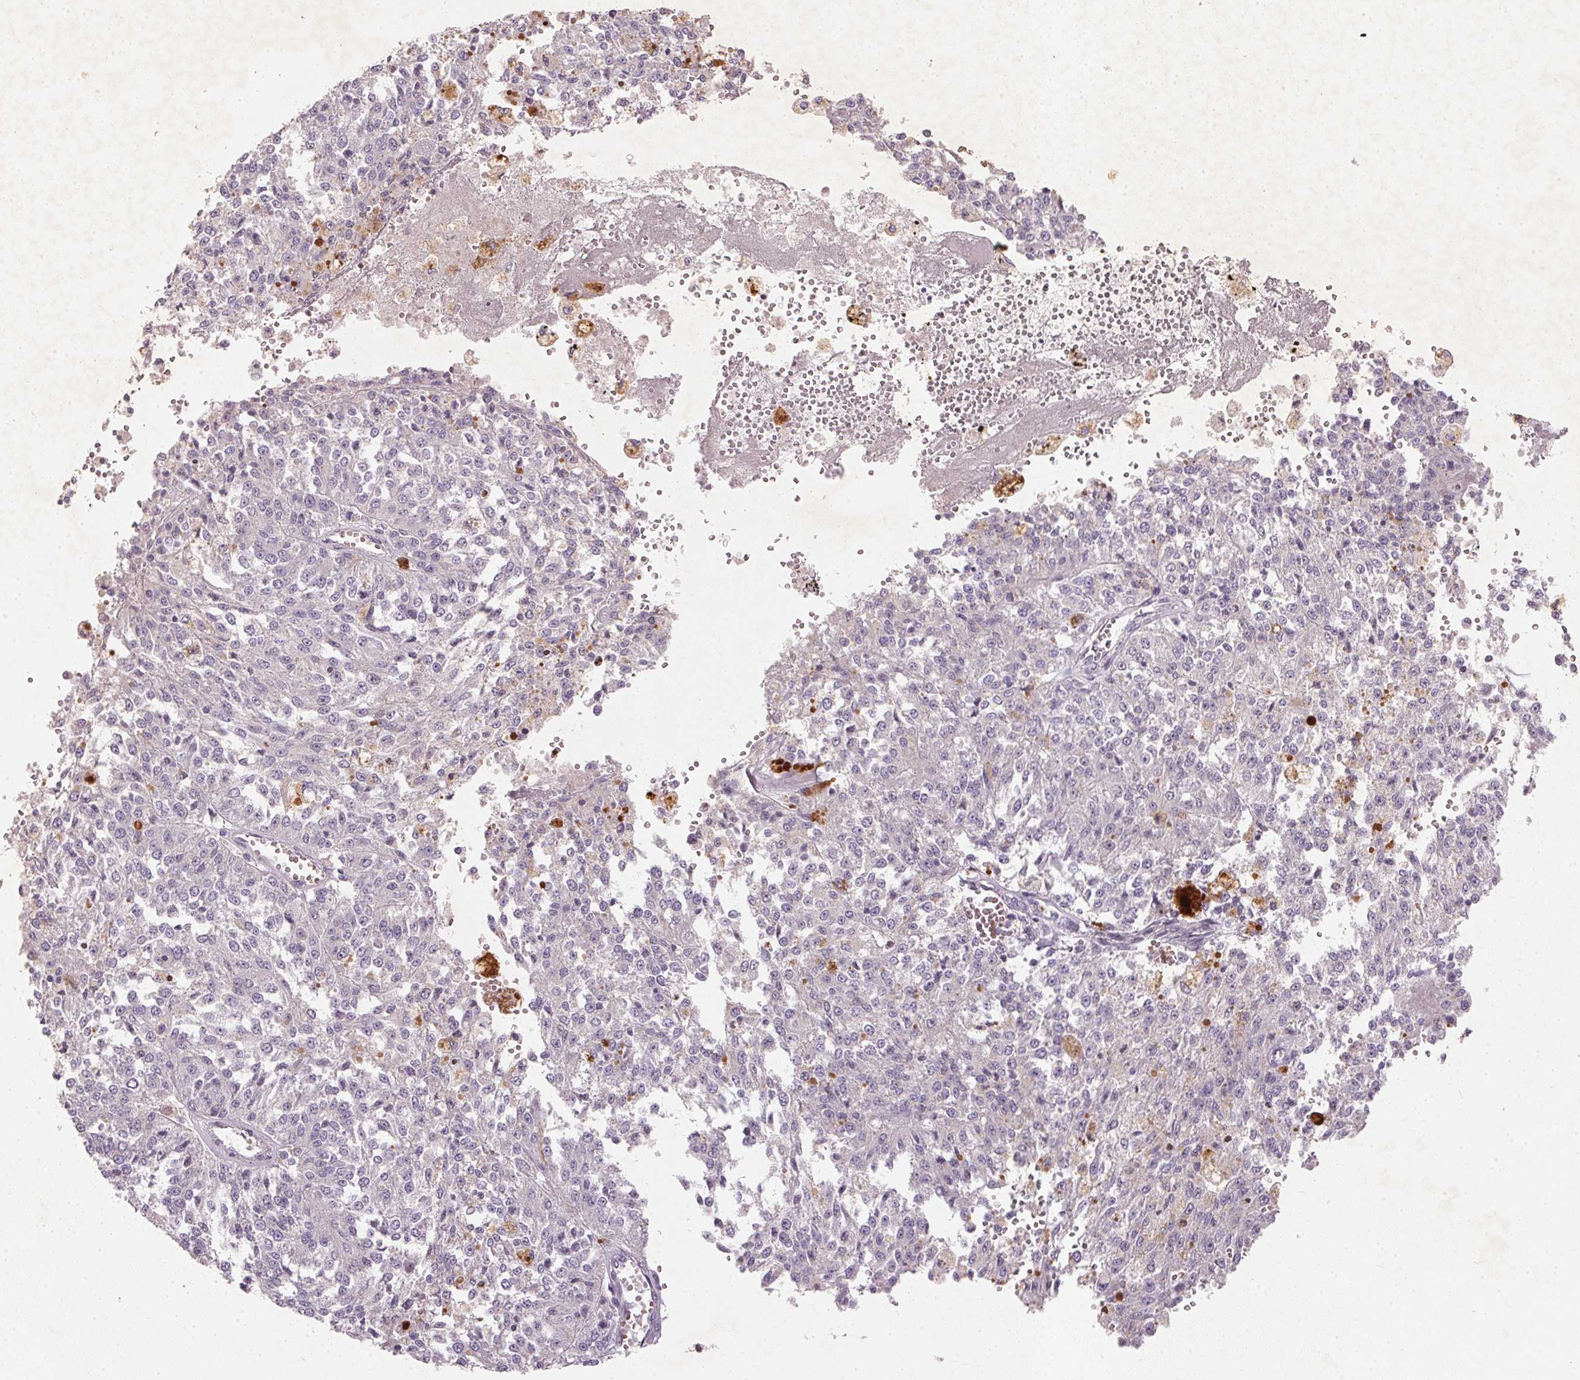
{"staining": {"intensity": "negative", "quantity": "none", "location": "none"}, "tissue": "melanoma", "cell_type": "Tumor cells", "image_type": "cancer", "snomed": [{"axis": "morphology", "description": "Malignant melanoma, Metastatic site"}, {"axis": "topography", "description": "Lymph node"}], "caption": "The immunohistochemistry (IHC) micrograph has no significant expression in tumor cells of malignant melanoma (metastatic site) tissue.", "gene": "KCNK15", "patient": {"sex": "female", "age": 64}}